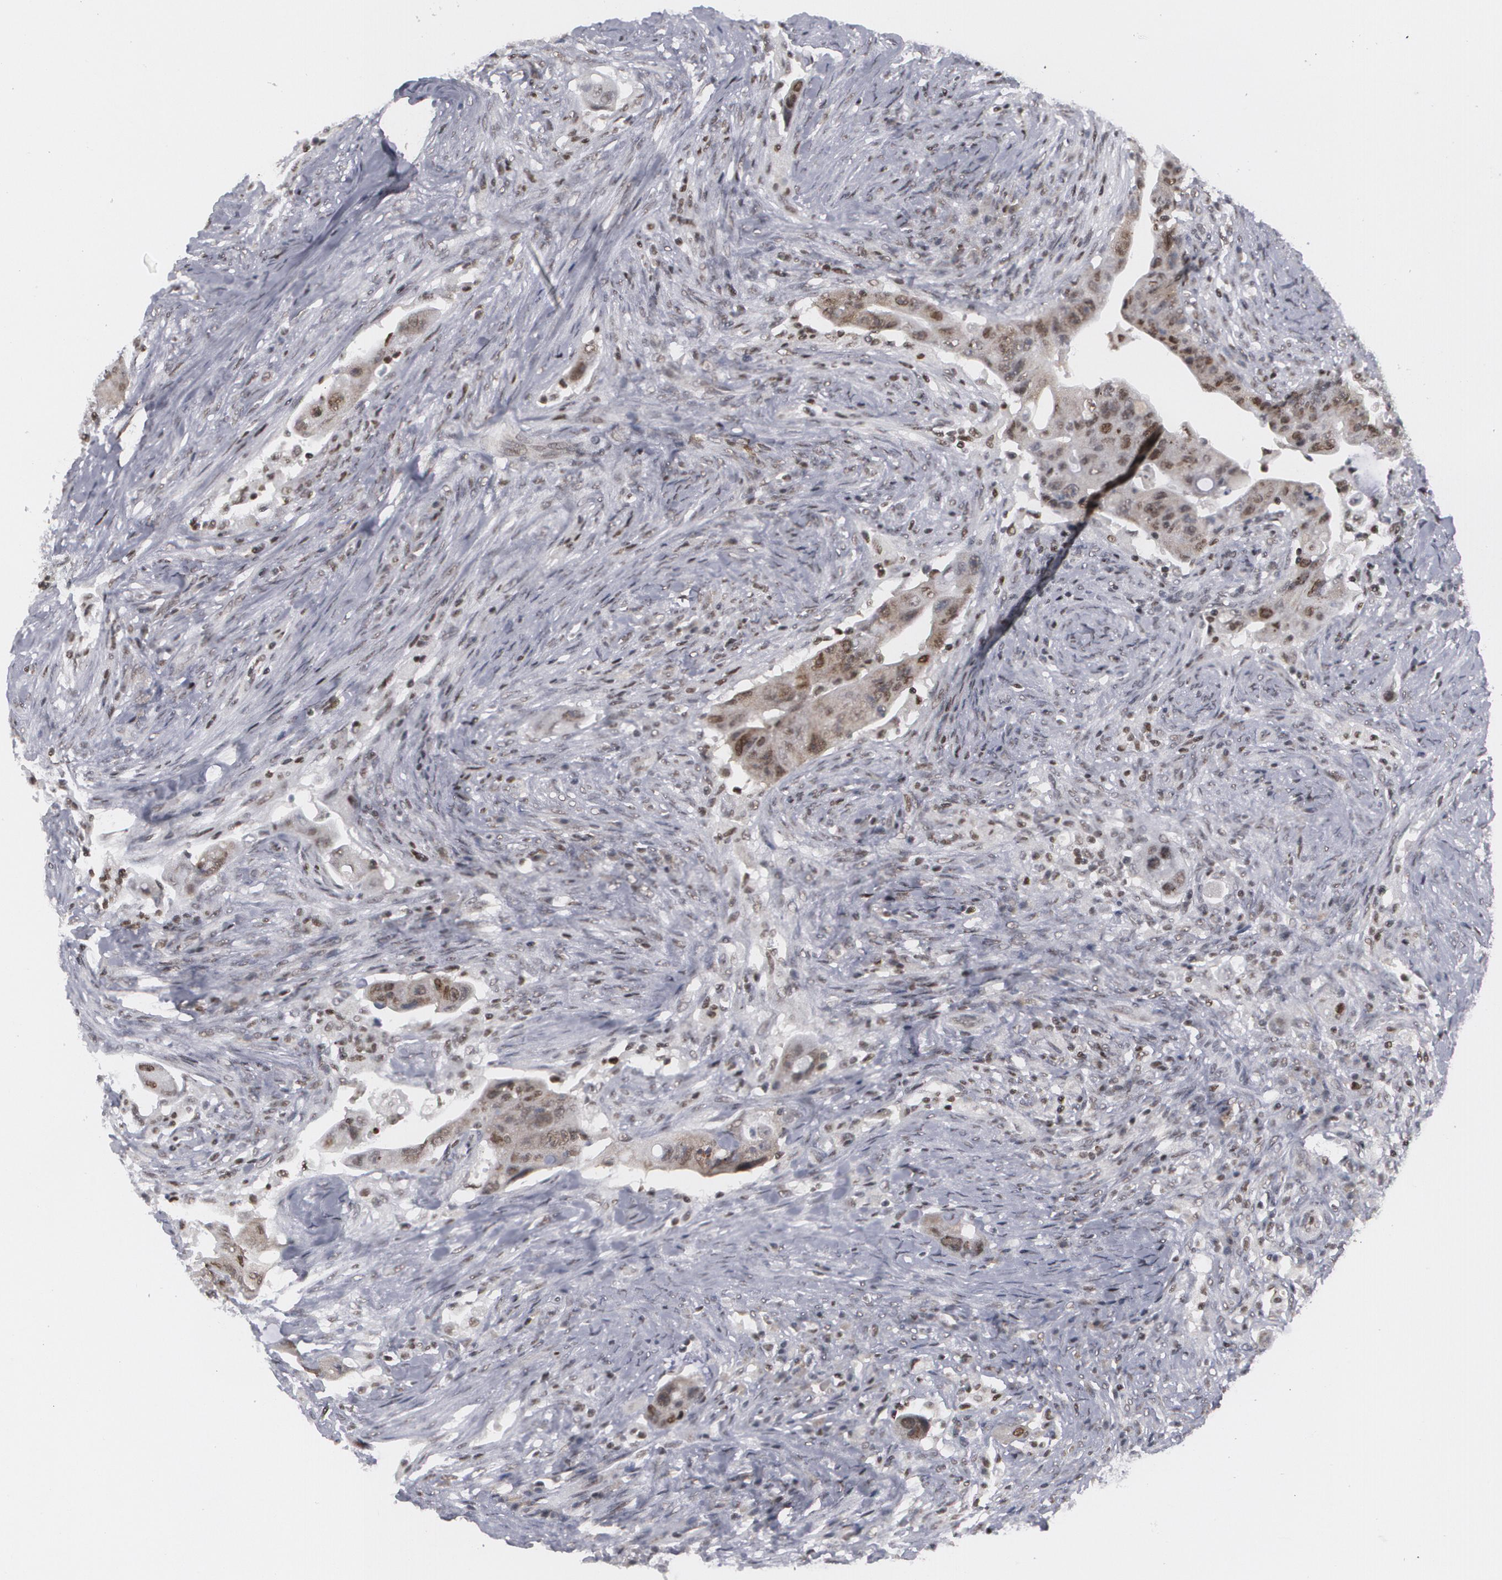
{"staining": {"intensity": "weak", "quantity": "25%-75%", "location": "nuclear"}, "tissue": "colorectal cancer", "cell_type": "Tumor cells", "image_type": "cancer", "snomed": [{"axis": "morphology", "description": "Adenocarcinoma, NOS"}, {"axis": "topography", "description": "Rectum"}], "caption": "IHC image of neoplastic tissue: colorectal adenocarcinoma stained using immunohistochemistry (IHC) displays low levels of weak protein expression localized specifically in the nuclear of tumor cells, appearing as a nuclear brown color.", "gene": "MCL1", "patient": {"sex": "female", "age": 71}}